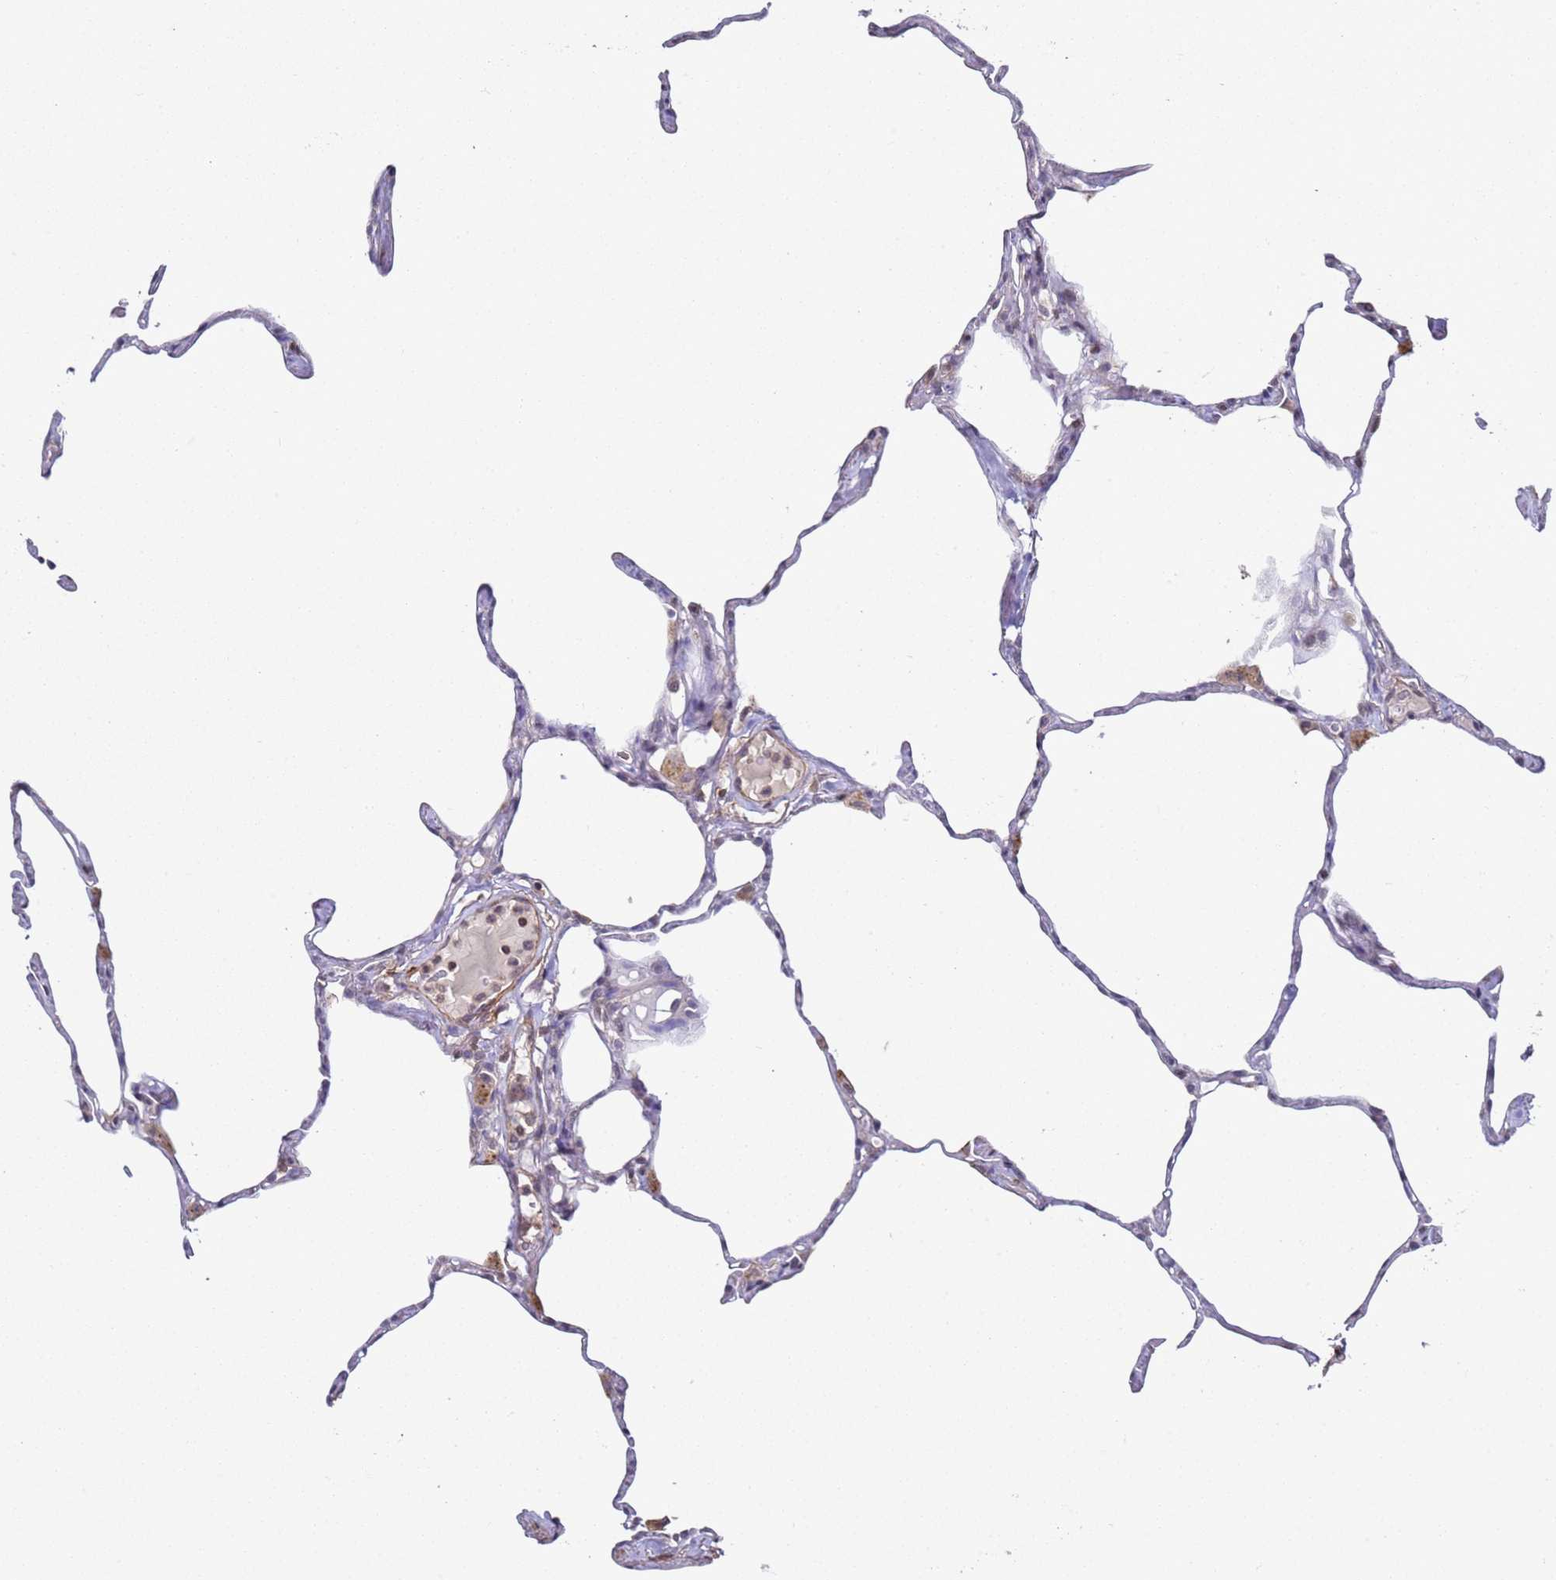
{"staining": {"intensity": "negative", "quantity": "none", "location": "none"}, "tissue": "lung", "cell_type": "Alveolar cells", "image_type": "normal", "snomed": [{"axis": "morphology", "description": "Normal tissue, NOS"}, {"axis": "topography", "description": "Lung"}], "caption": "High magnification brightfield microscopy of benign lung stained with DAB (brown) and counterstained with hematoxylin (blue): alveolar cells show no significant staining.", "gene": "SNAPC4", "patient": {"sex": "male", "age": 65}}